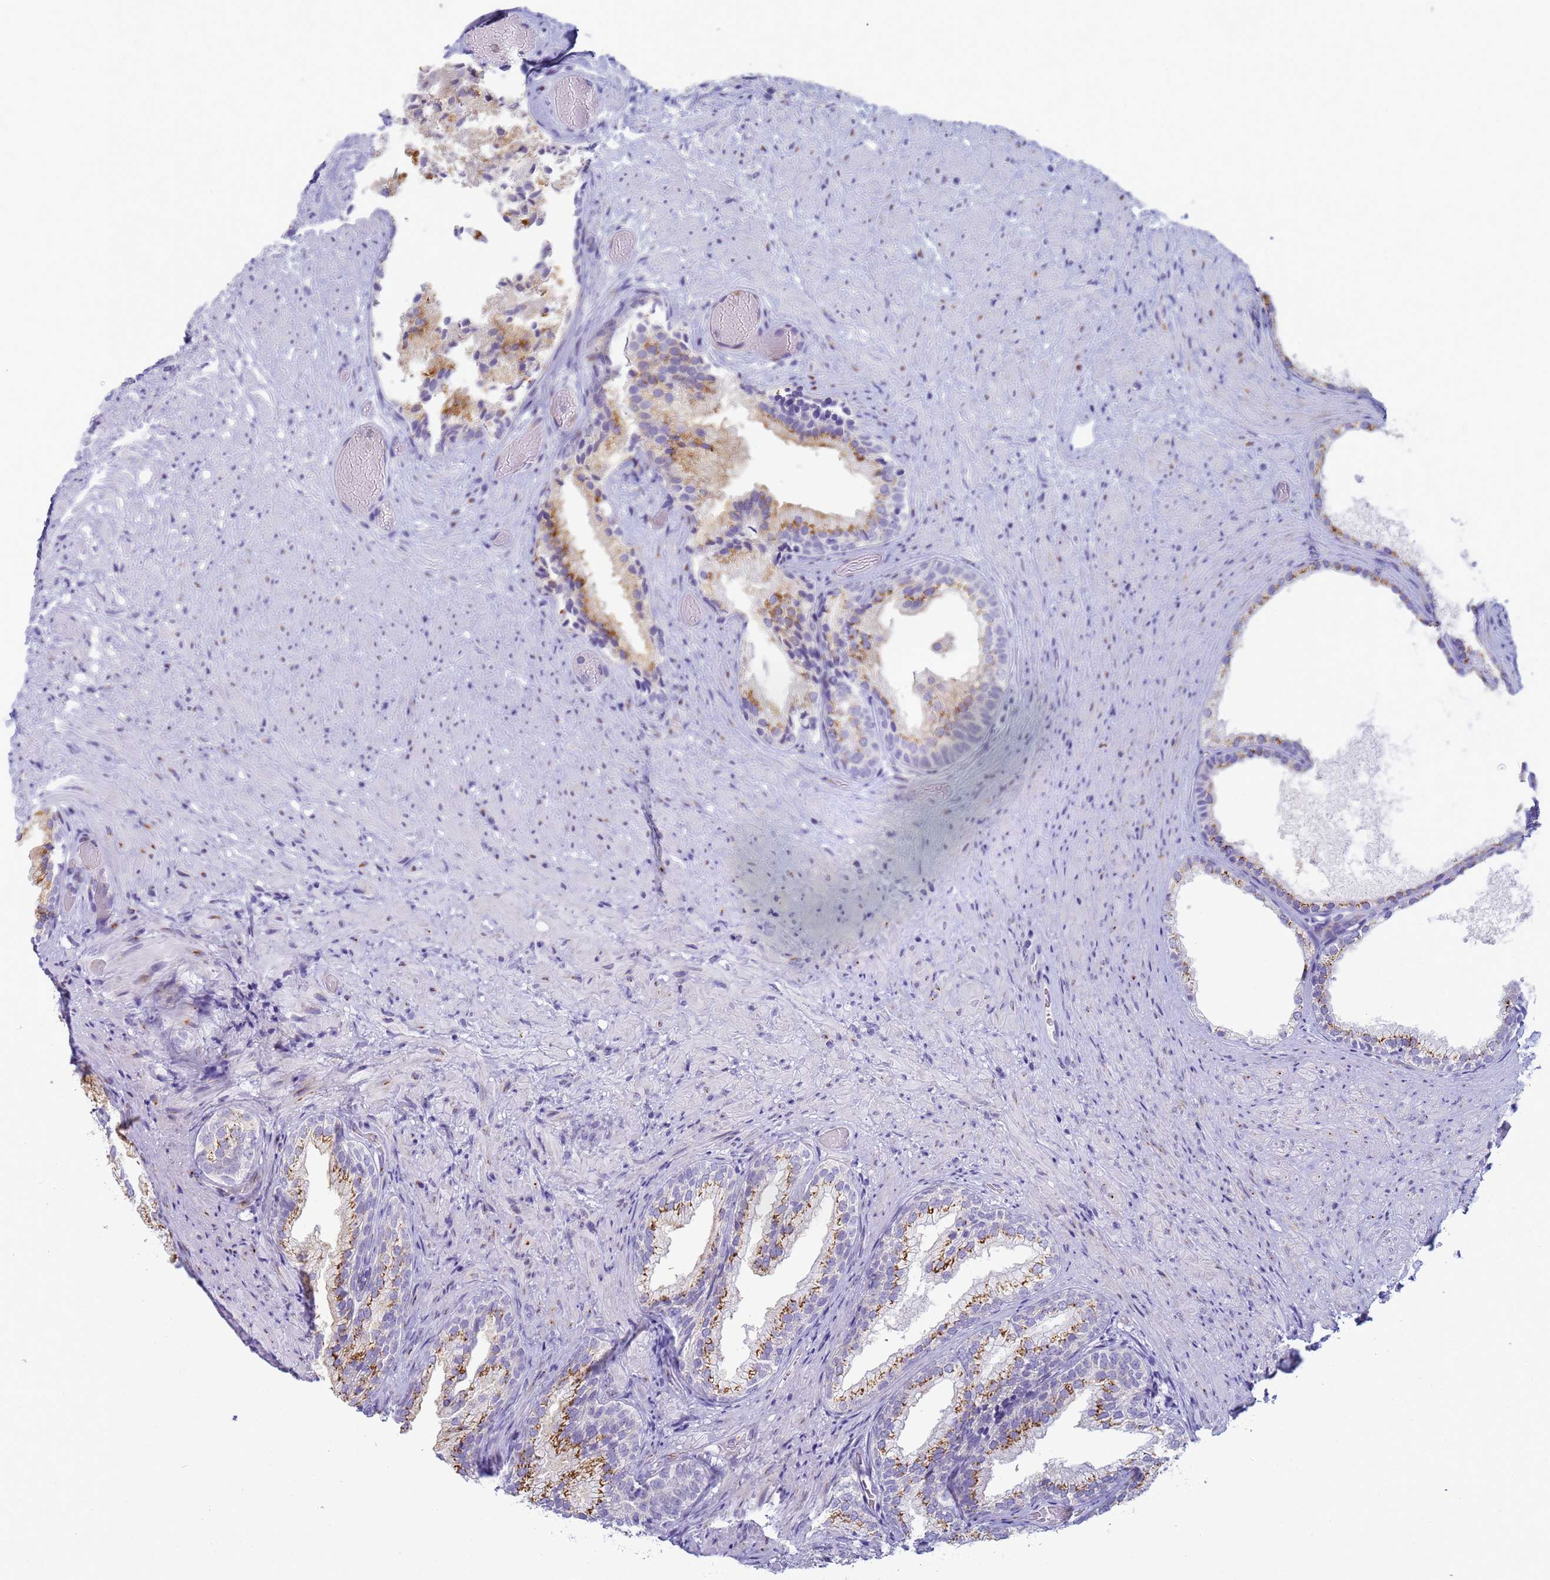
{"staining": {"intensity": "moderate", "quantity": "<25%", "location": "cytoplasmic/membranous"}, "tissue": "prostate", "cell_type": "Glandular cells", "image_type": "normal", "snomed": [{"axis": "morphology", "description": "Normal tissue, NOS"}, {"axis": "topography", "description": "Prostate"}], "caption": "Protein staining by IHC demonstrates moderate cytoplasmic/membranous staining in approximately <25% of glandular cells in normal prostate. The staining was performed using DAB, with brown indicating positive protein expression. Nuclei are stained blue with hematoxylin.", "gene": "CR1", "patient": {"sex": "male", "age": 76}}